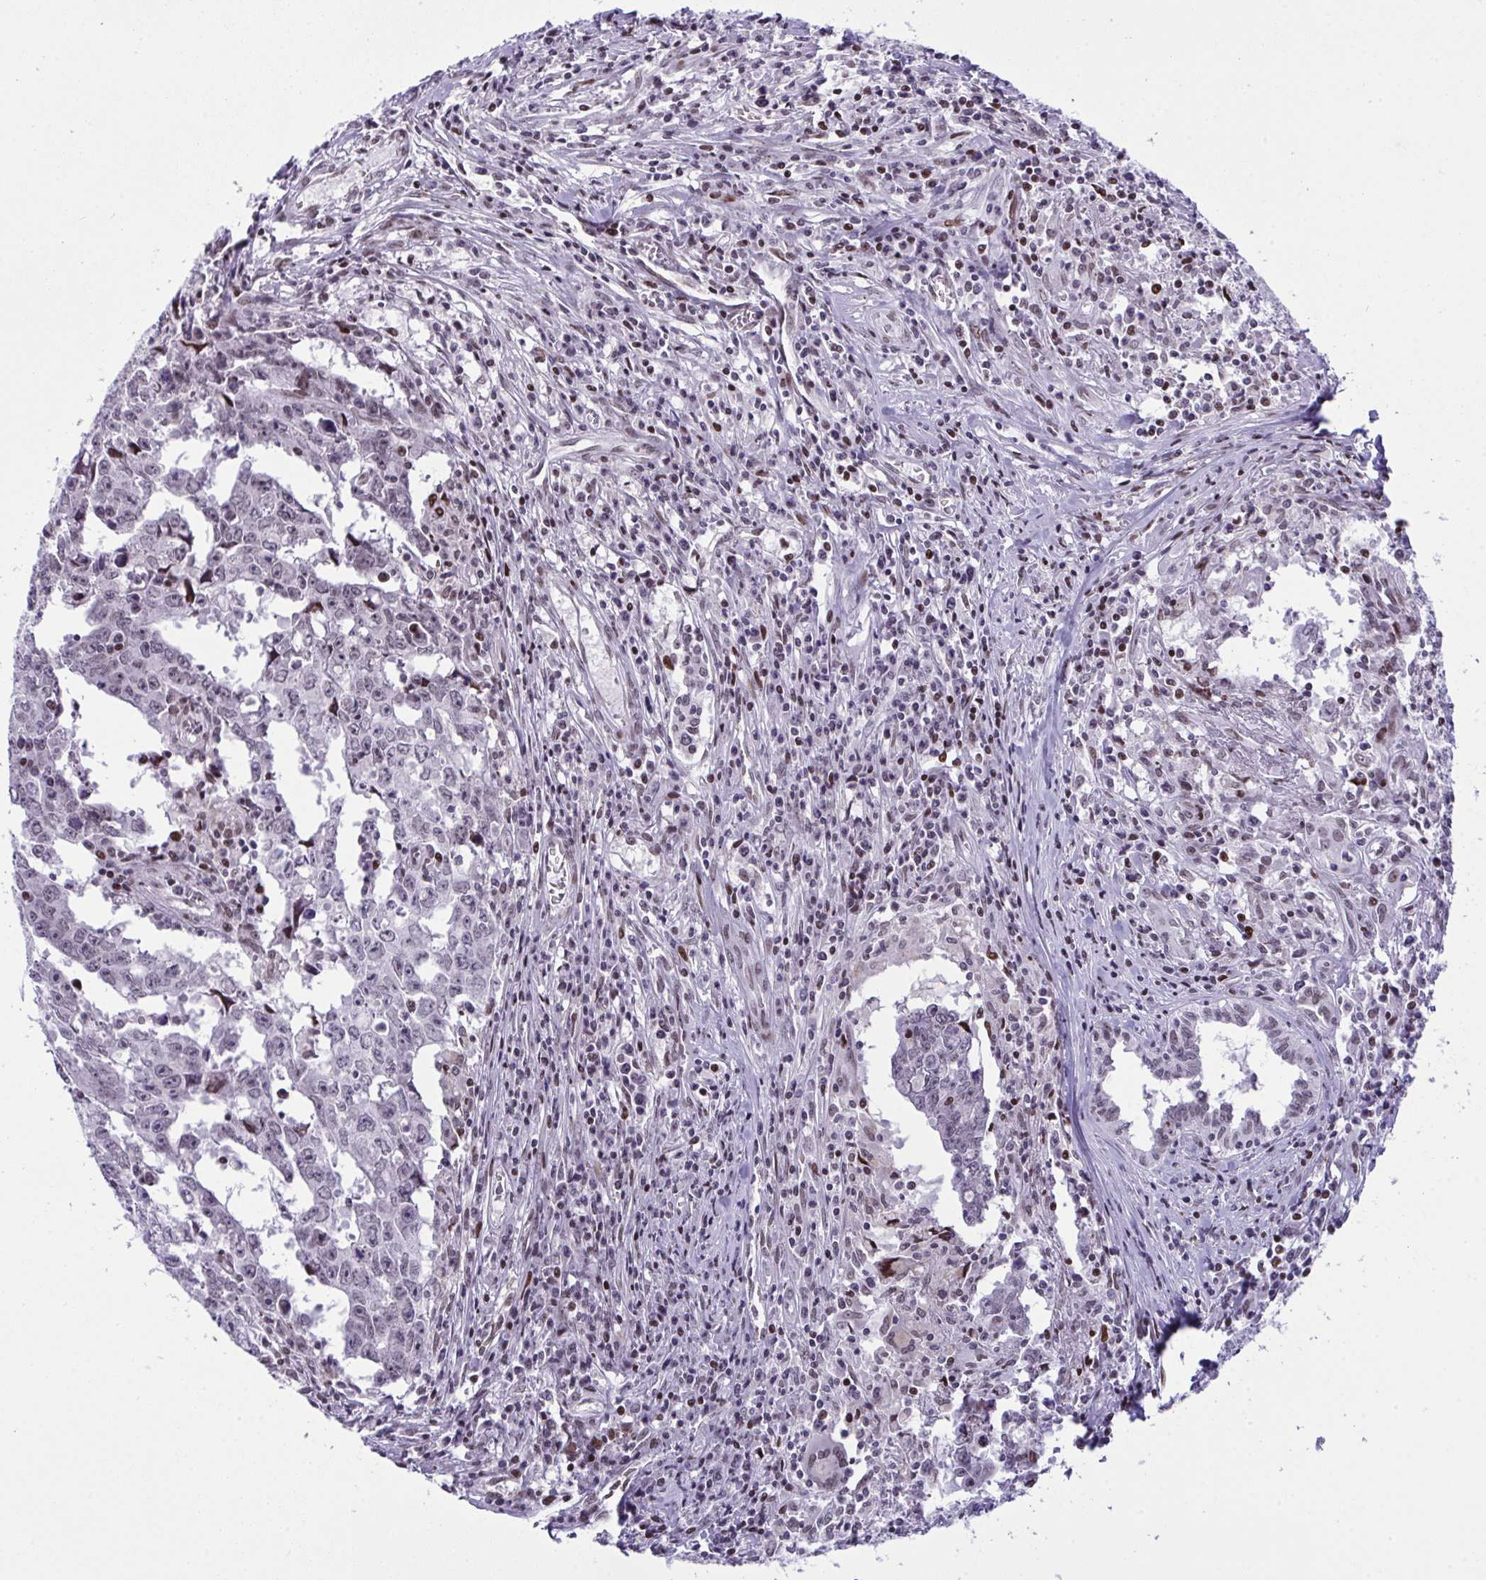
{"staining": {"intensity": "negative", "quantity": "none", "location": "none"}, "tissue": "testis cancer", "cell_type": "Tumor cells", "image_type": "cancer", "snomed": [{"axis": "morphology", "description": "Carcinoma, Embryonal, NOS"}, {"axis": "topography", "description": "Testis"}], "caption": "This is an immunohistochemistry (IHC) micrograph of testis embryonal carcinoma. There is no positivity in tumor cells.", "gene": "ZFHX3", "patient": {"sex": "male", "age": 22}}